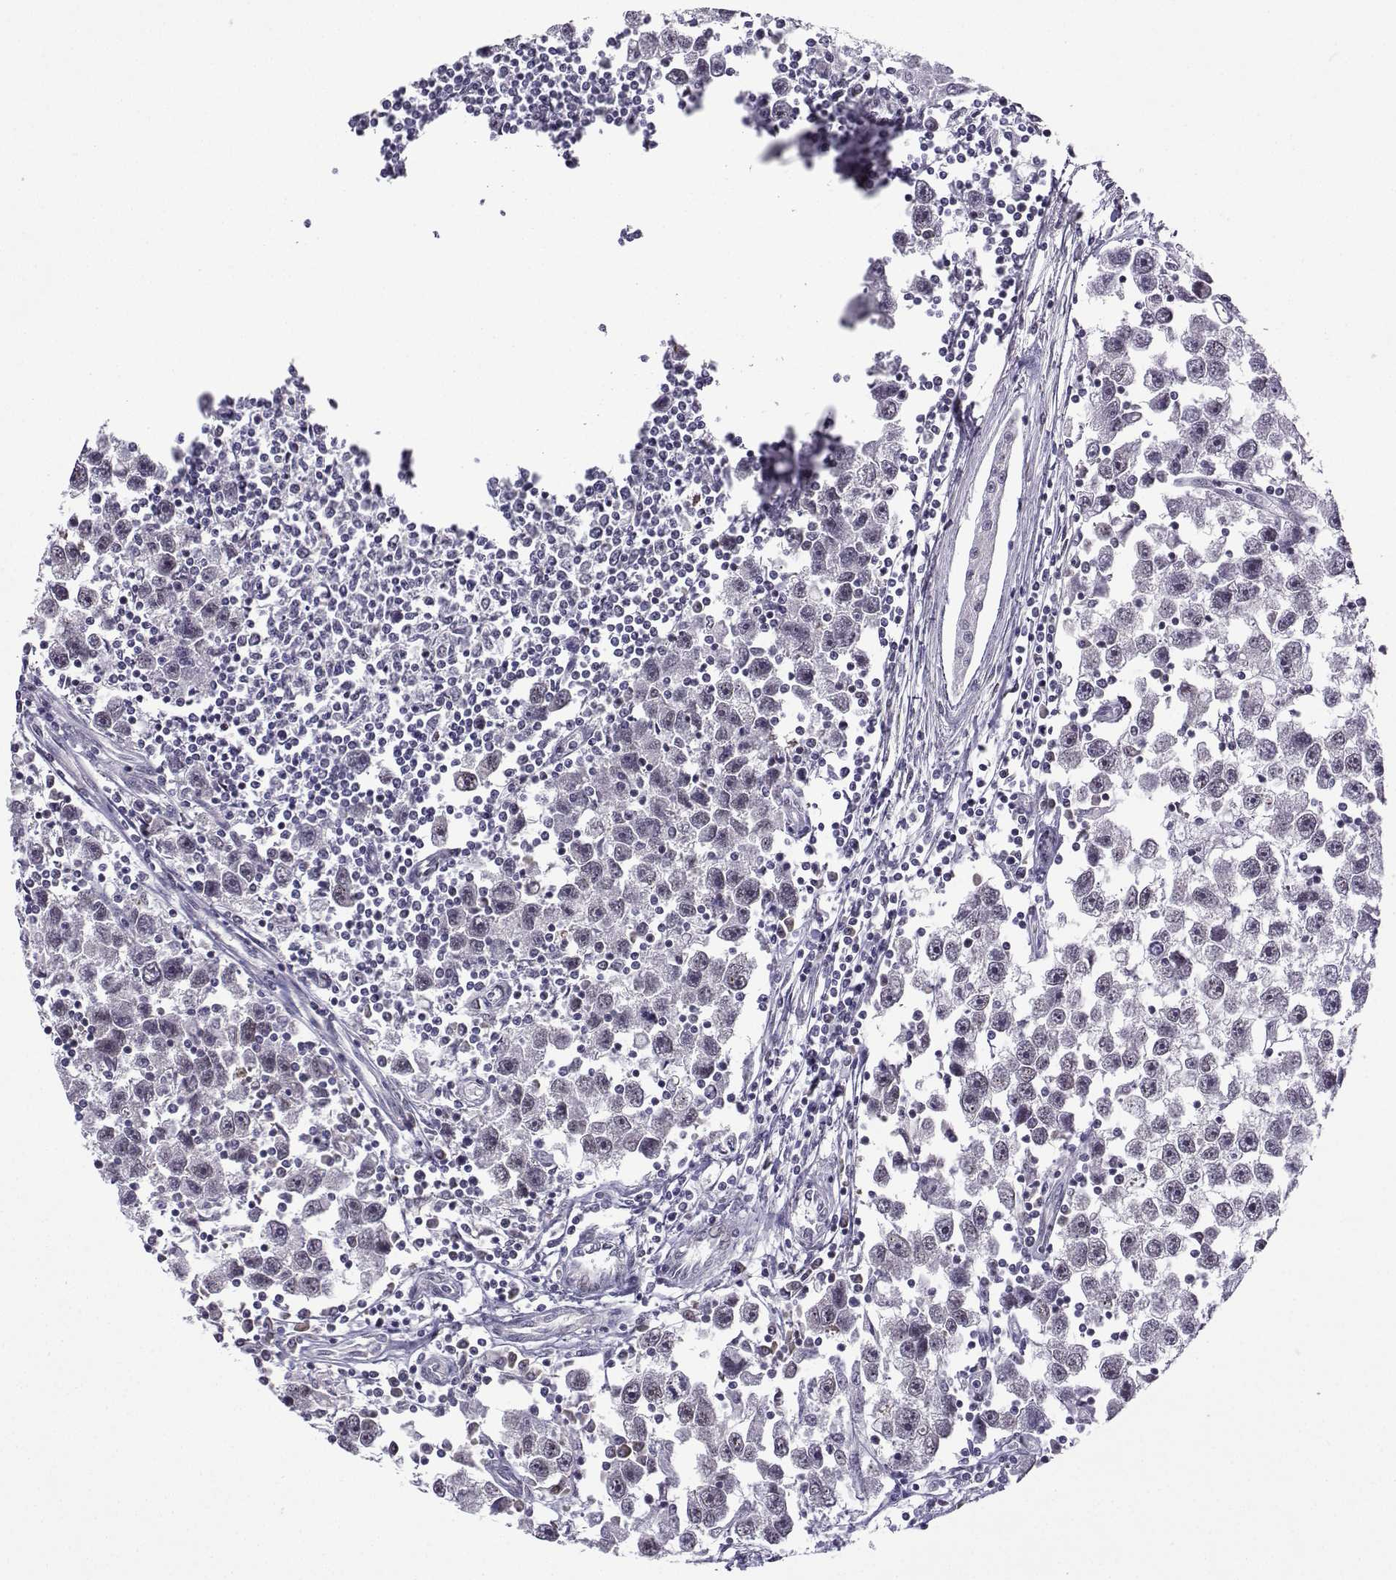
{"staining": {"intensity": "negative", "quantity": "none", "location": "none"}, "tissue": "testis cancer", "cell_type": "Tumor cells", "image_type": "cancer", "snomed": [{"axis": "morphology", "description": "Seminoma, NOS"}, {"axis": "topography", "description": "Testis"}], "caption": "A high-resolution micrograph shows immunohistochemistry (IHC) staining of testis cancer (seminoma), which exhibits no significant positivity in tumor cells.", "gene": "FGF3", "patient": {"sex": "male", "age": 30}}